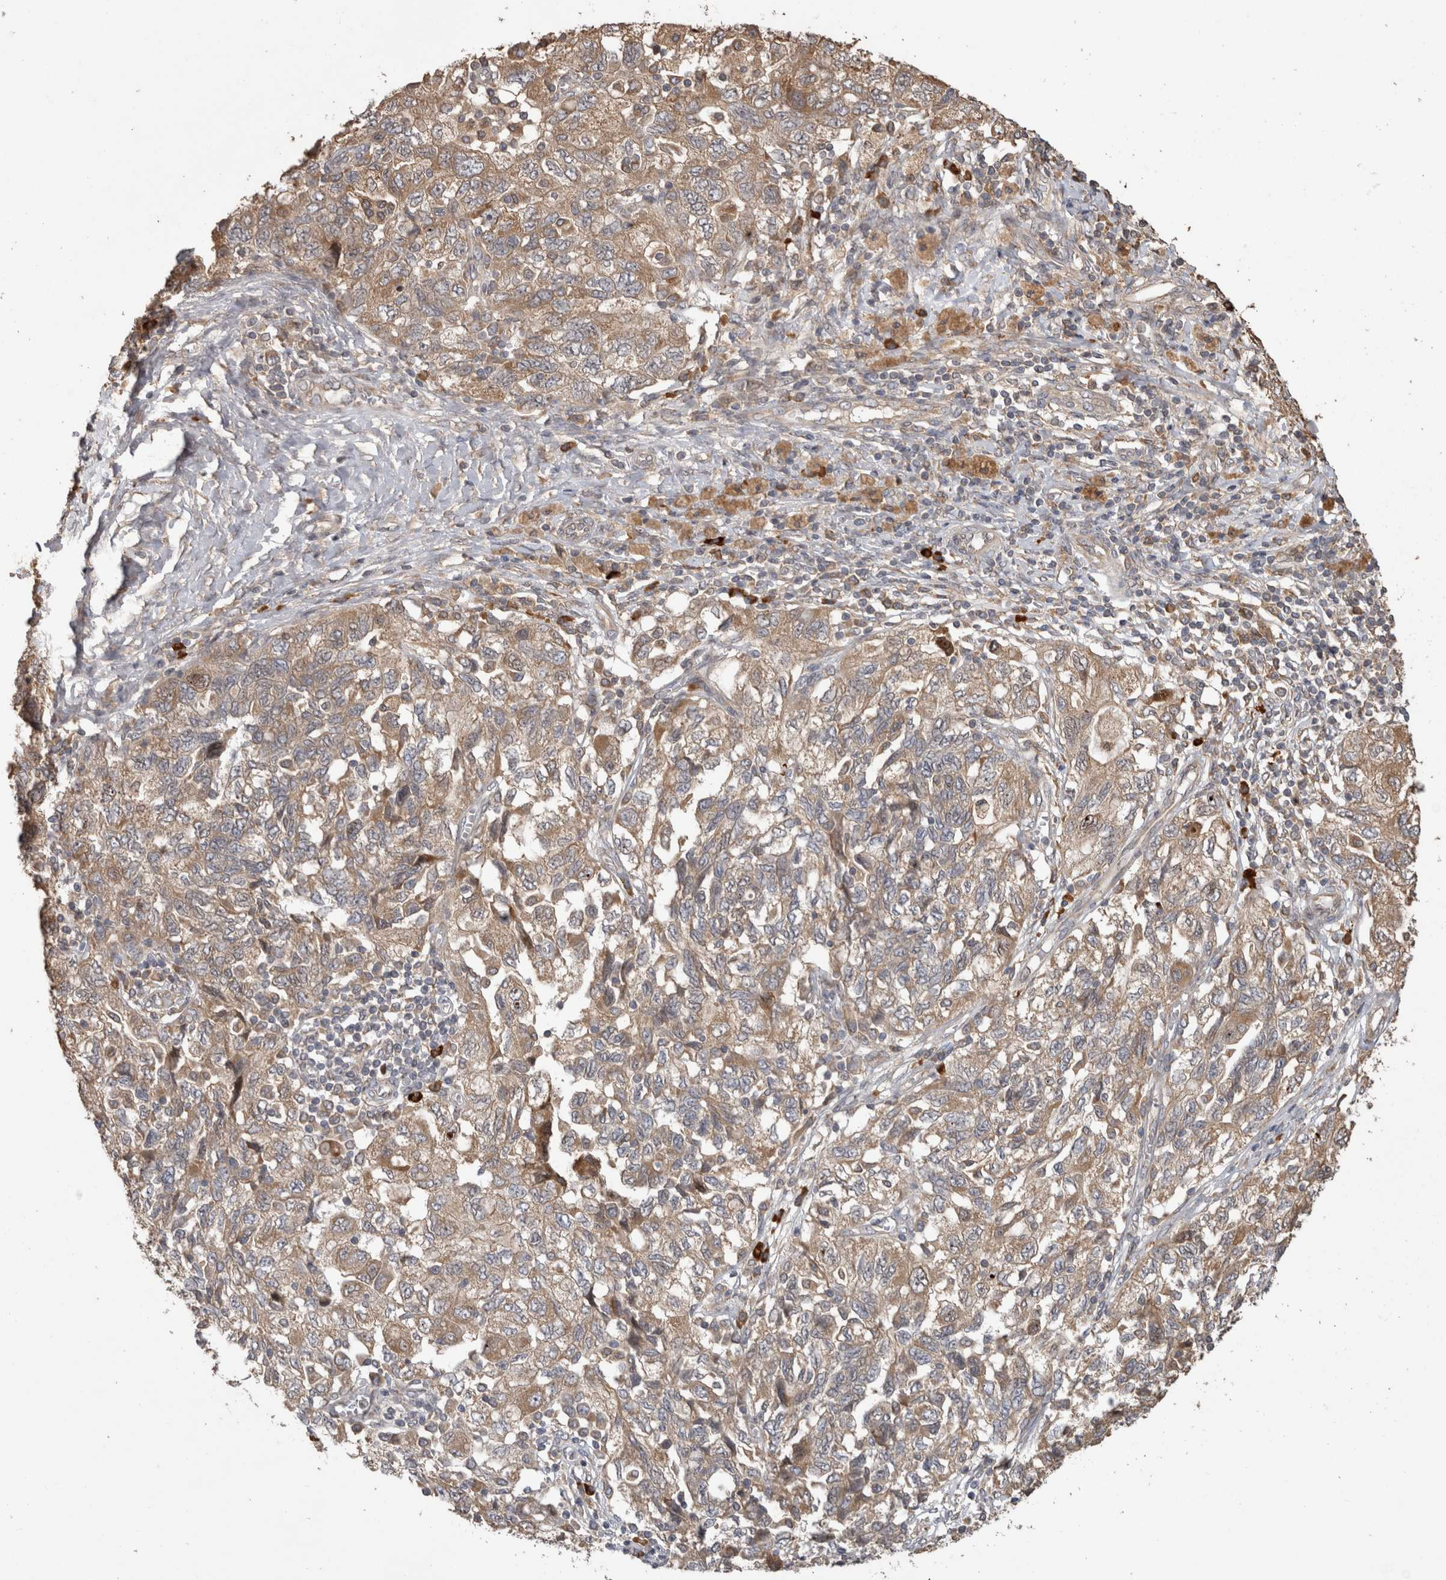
{"staining": {"intensity": "moderate", "quantity": ">75%", "location": "cytoplasmic/membranous"}, "tissue": "ovarian cancer", "cell_type": "Tumor cells", "image_type": "cancer", "snomed": [{"axis": "morphology", "description": "Carcinoma, NOS"}, {"axis": "morphology", "description": "Cystadenocarcinoma, serous, NOS"}, {"axis": "topography", "description": "Ovary"}], "caption": "Brown immunohistochemical staining in human ovarian cancer (serous cystadenocarcinoma) demonstrates moderate cytoplasmic/membranous staining in approximately >75% of tumor cells.", "gene": "TBCE", "patient": {"sex": "female", "age": 69}}